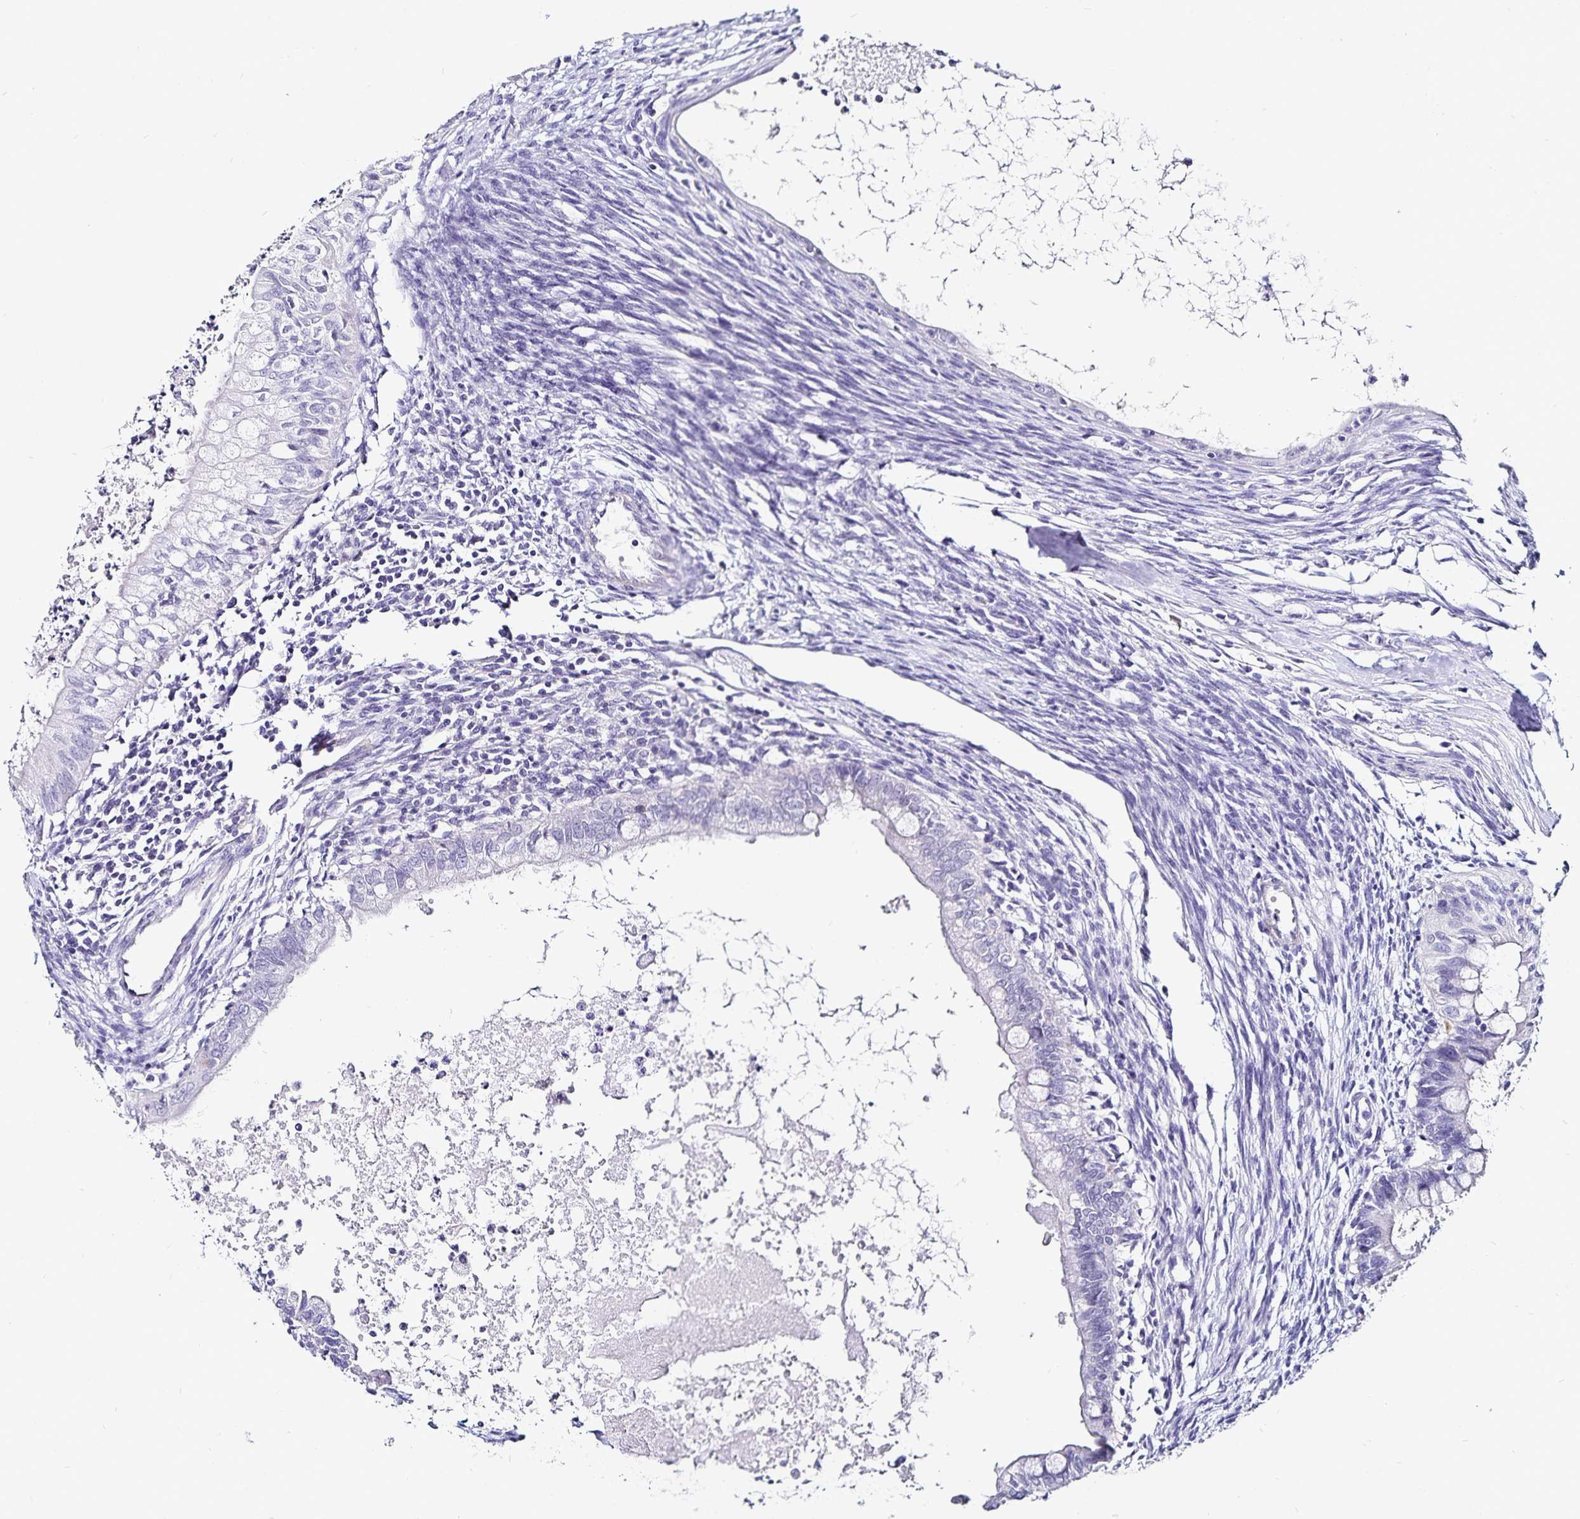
{"staining": {"intensity": "negative", "quantity": "none", "location": "none"}, "tissue": "testis cancer", "cell_type": "Tumor cells", "image_type": "cancer", "snomed": [{"axis": "morphology", "description": "Carcinoma, Embryonal, NOS"}, {"axis": "topography", "description": "Testis"}], "caption": "Immunohistochemistry (IHC) of embryonal carcinoma (testis) exhibits no staining in tumor cells.", "gene": "TSPAN7", "patient": {"sex": "male", "age": 37}}